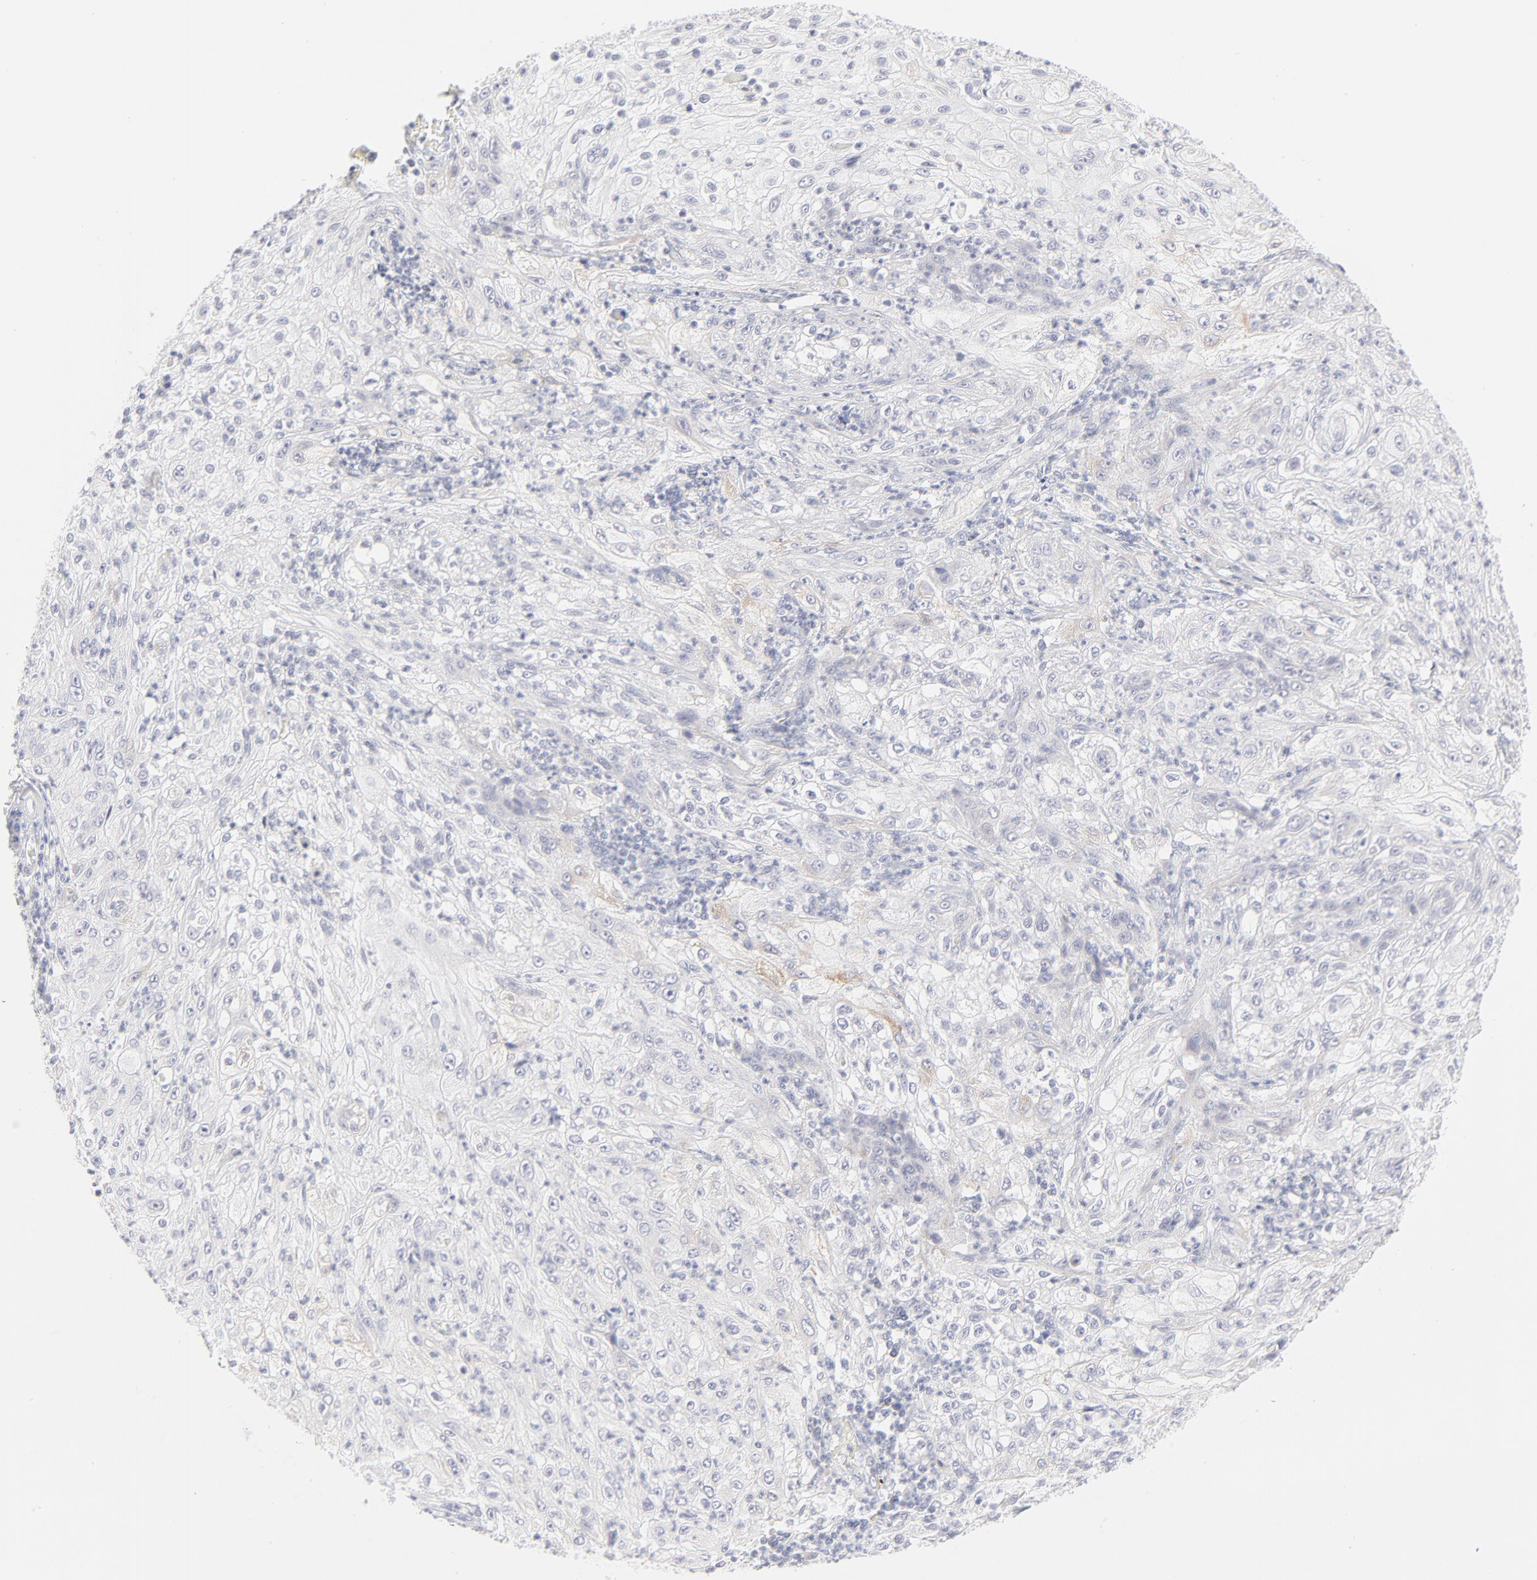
{"staining": {"intensity": "negative", "quantity": "none", "location": "none"}, "tissue": "lung cancer", "cell_type": "Tumor cells", "image_type": "cancer", "snomed": [{"axis": "morphology", "description": "Inflammation, NOS"}, {"axis": "morphology", "description": "Squamous cell carcinoma, NOS"}, {"axis": "topography", "description": "Lymph node"}, {"axis": "topography", "description": "Soft tissue"}, {"axis": "topography", "description": "Lung"}], "caption": "The image demonstrates no staining of tumor cells in squamous cell carcinoma (lung).", "gene": "NPNT", "patient": {"sex": "male", "age": 66}}